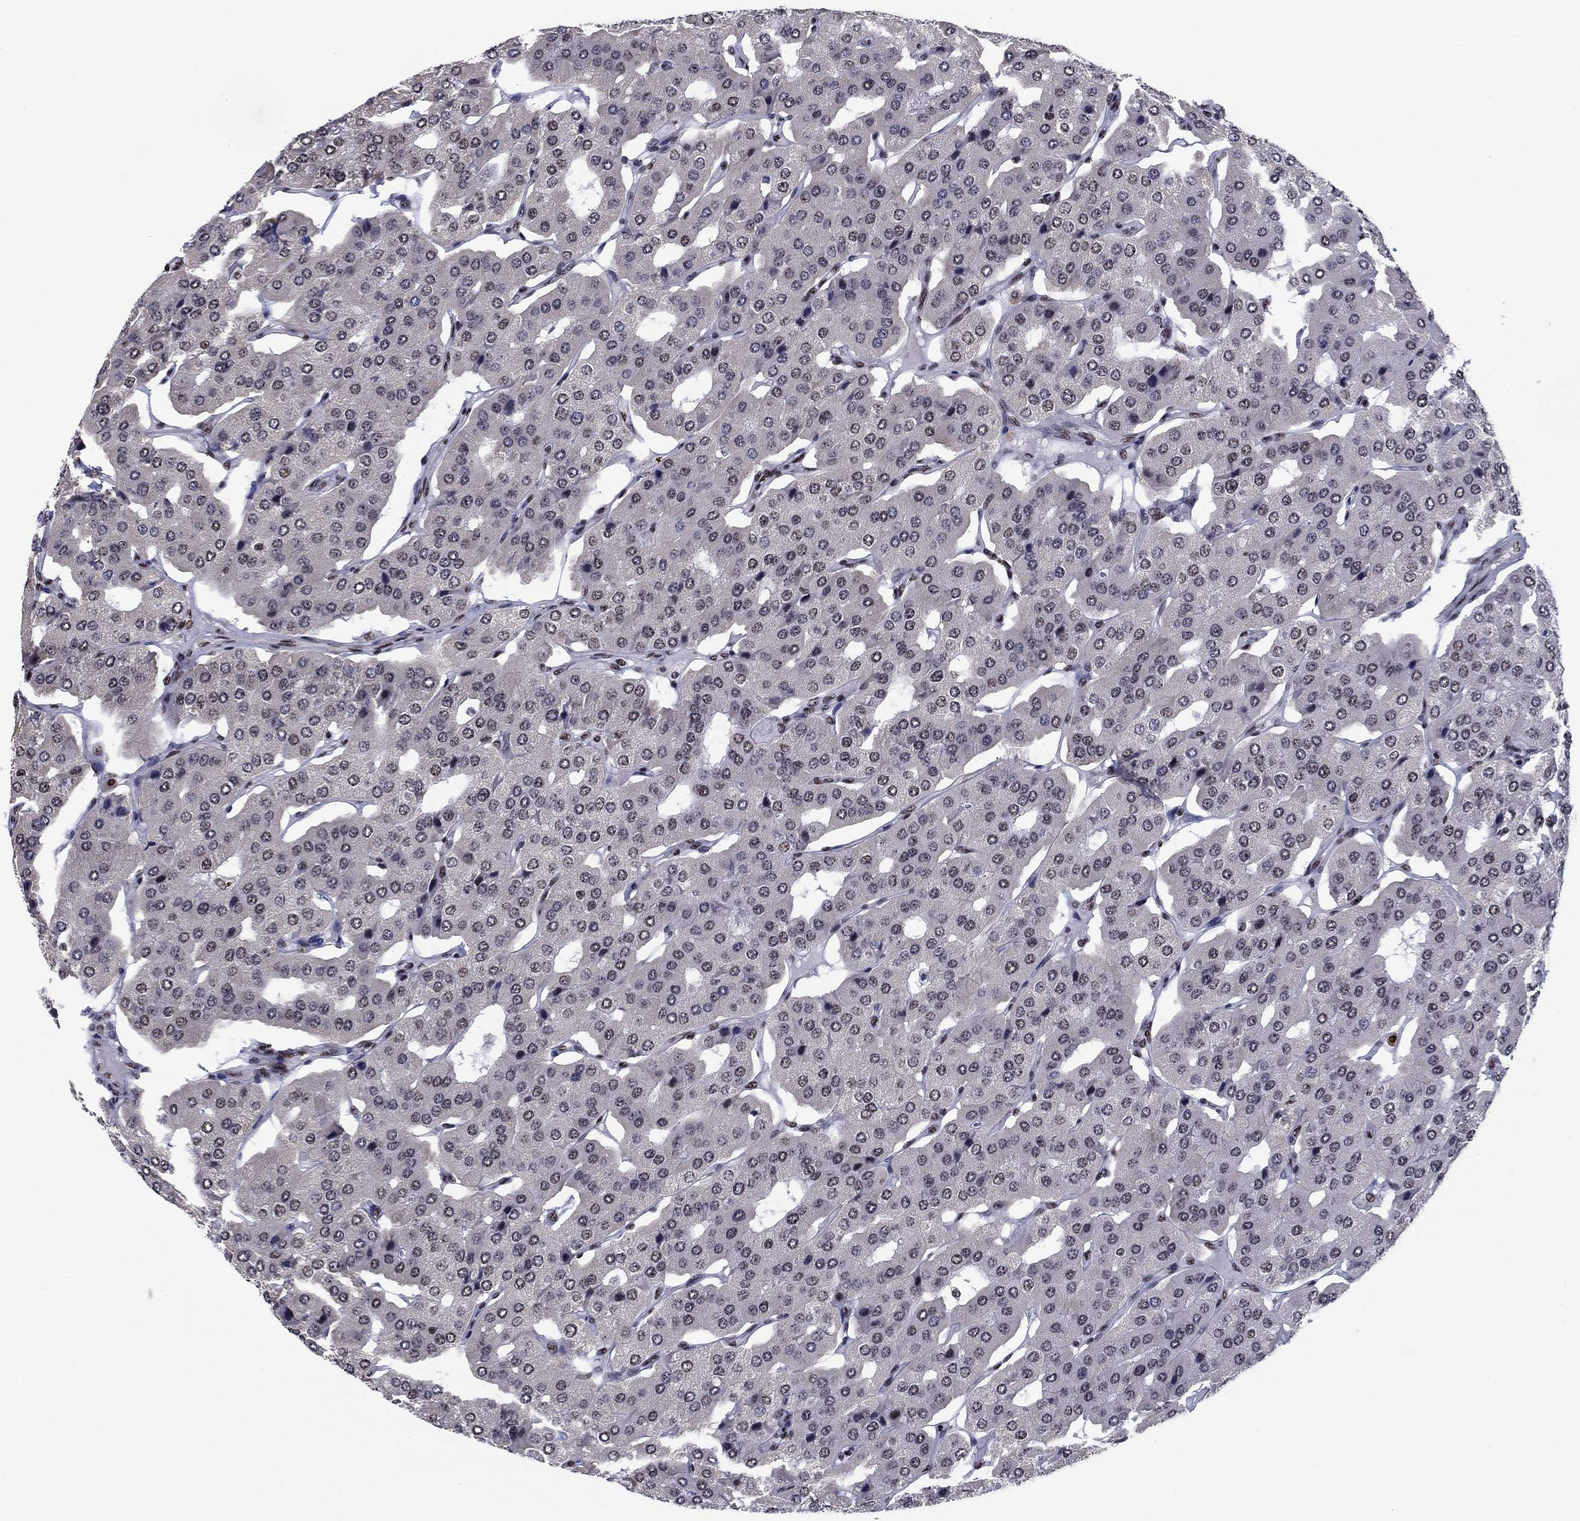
{"staining": {"intensity": "negative", "quantity": "none", "location": "none"}, "tissue": "parathyroid gland", "cell_type": "Glandular cells", "image_type": "normal", "snomed": [{"axis": "morphology", "description": "Normal tissue, NOS"}, {"axis": "morphology", "description": "Adenoma, NOS"}, {"axis": "topography", "description": "Parathyroid gland"}], "caption": "Immunohistochemistry (IHC) image of normal parathyroid gland: human parathyroid gland stained with DAB (3,3'-diaminobenzidine) exhibits no significant protein positivity in glandular cells.", "gene": "N4BP2", "patient": {"sex": "female", "age": 86}}